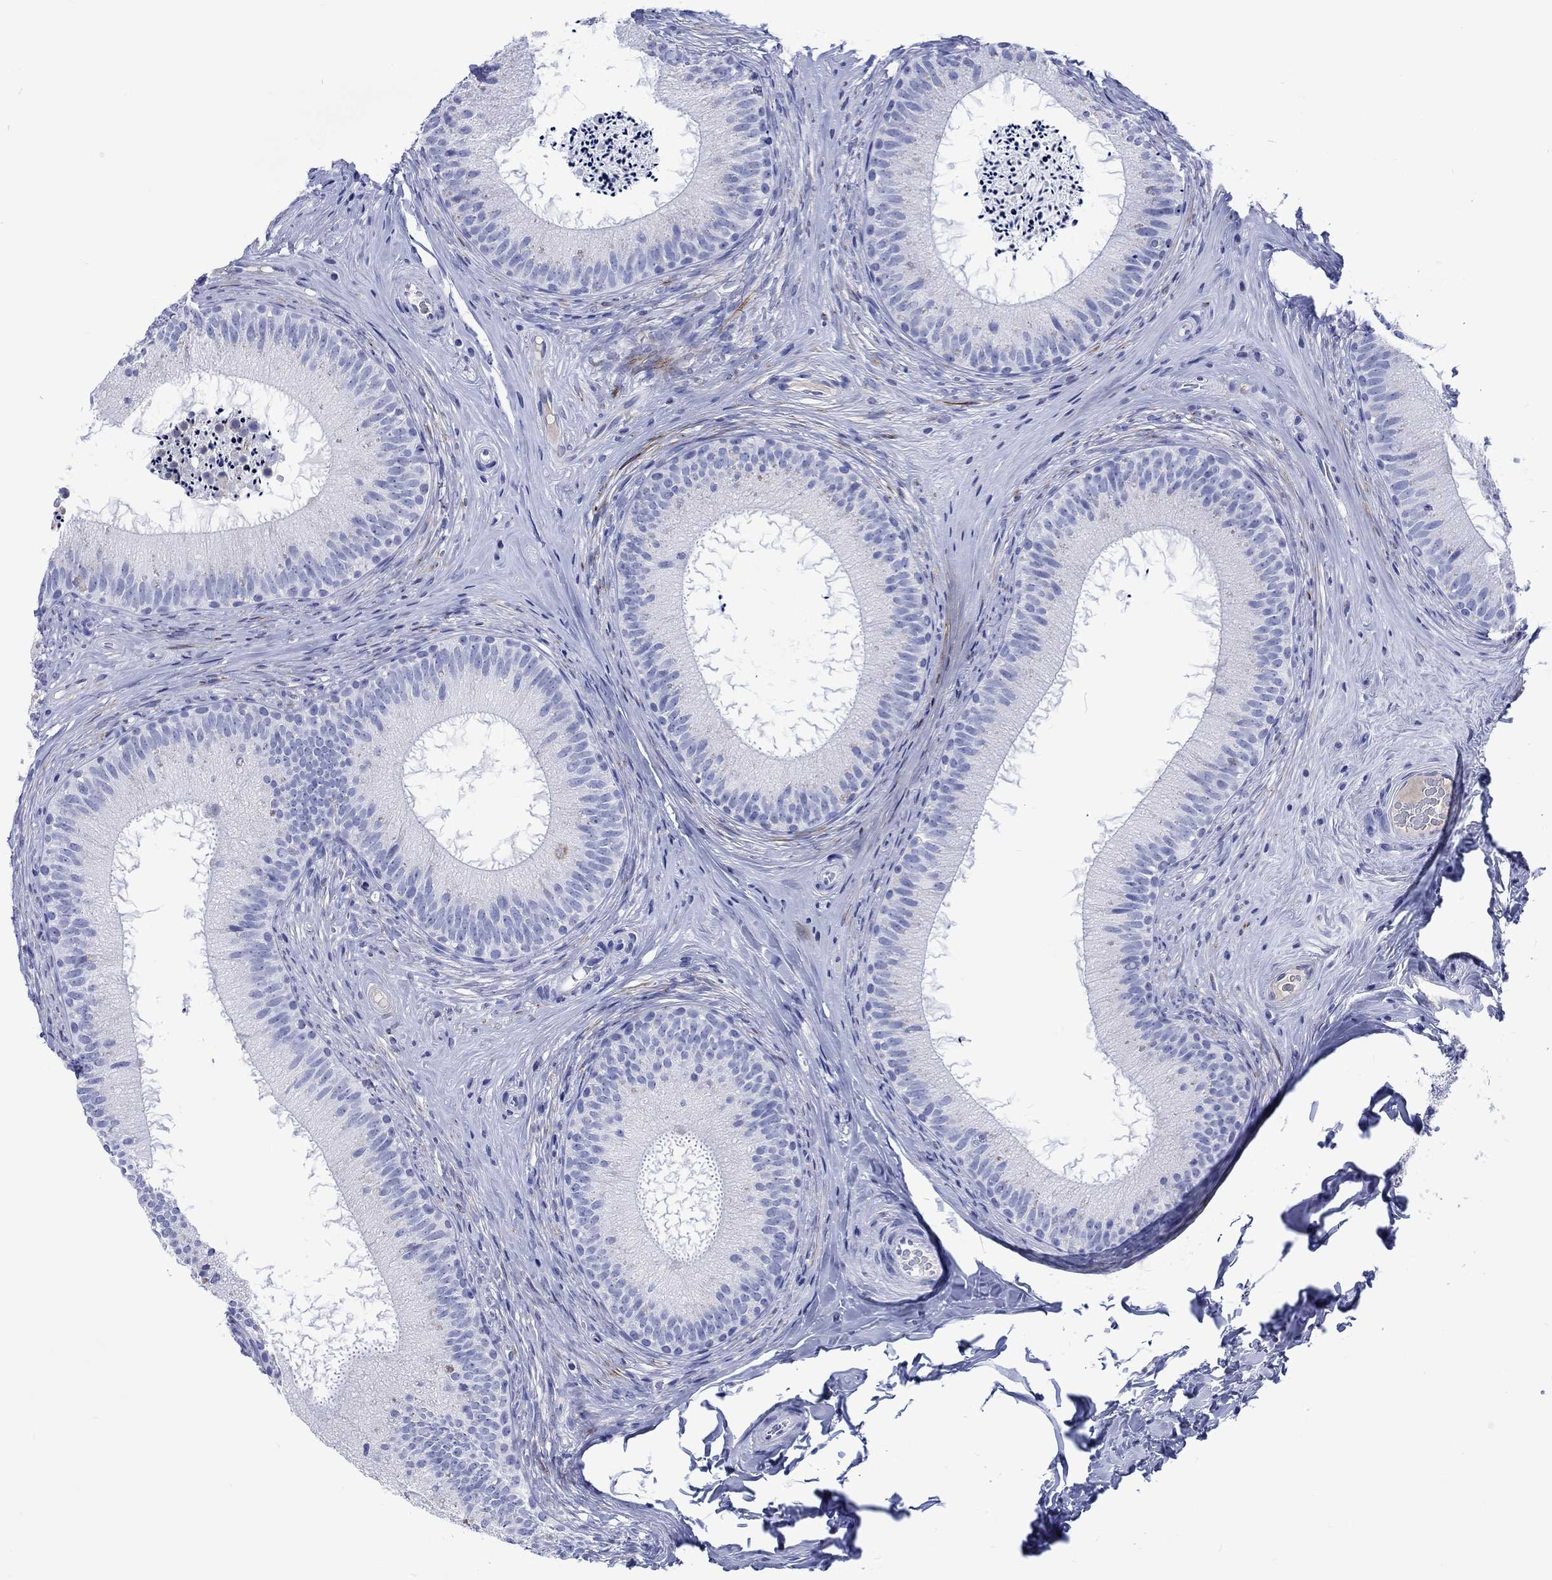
{"staining": {"intensity": "negative", "quantity": "none", "location": "none"}, "tissue": "epididymis", "cell_type": "Glandular cells", "image_type": "normal", "snomed": [{"axis": "morphology", "description": "Normal tissue, NOS"}, {"axis": "morphology", "description": "Carcinoma, Embryonal, NOS"}, {"axis": "topography", "description": "Testis"}, {"axis": "topography", "description": "Epididymis"}], "caption": "DAB immunohistochemical staining of normal human epididymis exhibits no significant expression in glandular cells. (Stains: DAB immunohistochemistry (IHC) with hematoxylin counter stain, Microscopy: brightfield microscopy at high magnification).", "gene": "CACNG3", "patient": {"sex": "male", "age": 24}}